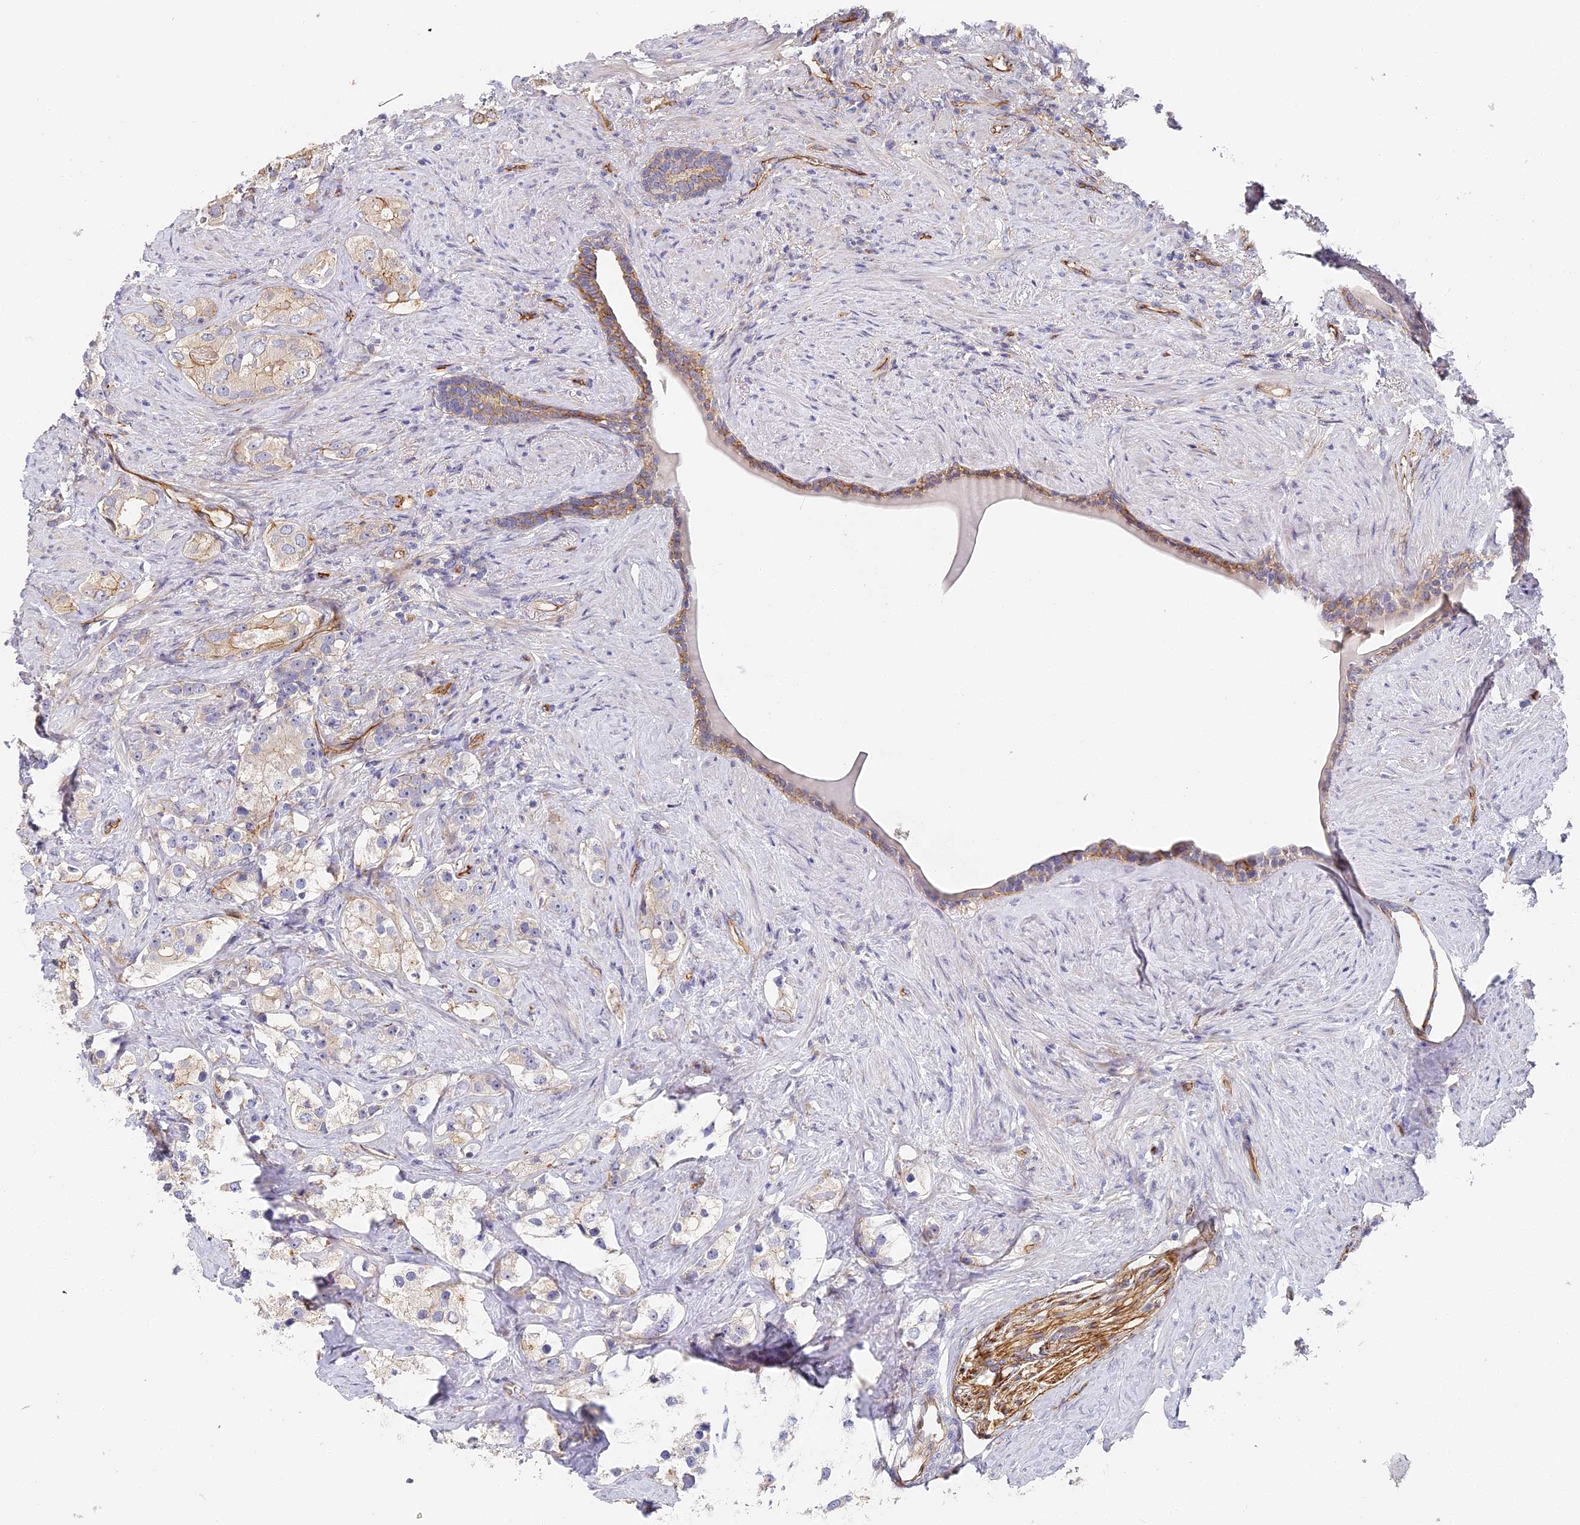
{"staining": {"intensity": "weak", "quantity": "<25%", "location": "cytoplasmic/membranous"}, "tissue": "prostate cancer", "cell_type": "Tumor cells", "image_type": "cancer", "snomed": [{"axis": "morphology", "description": "Adenocarcinoma, High grade"}, {"axis": "topography", "description": "Prostate"}], "caption": "High magnification brightfield microscopy of prostate cancer (adenocarcinoma (high-grade)) stained with DAB (3,3'-diaminobenzidine) (brown) and counterstained with hematoxylin (blue): tumor cells show no significant staining.", "gene": "CCDC30", "patient": {"sex": "male", "age": 63}}